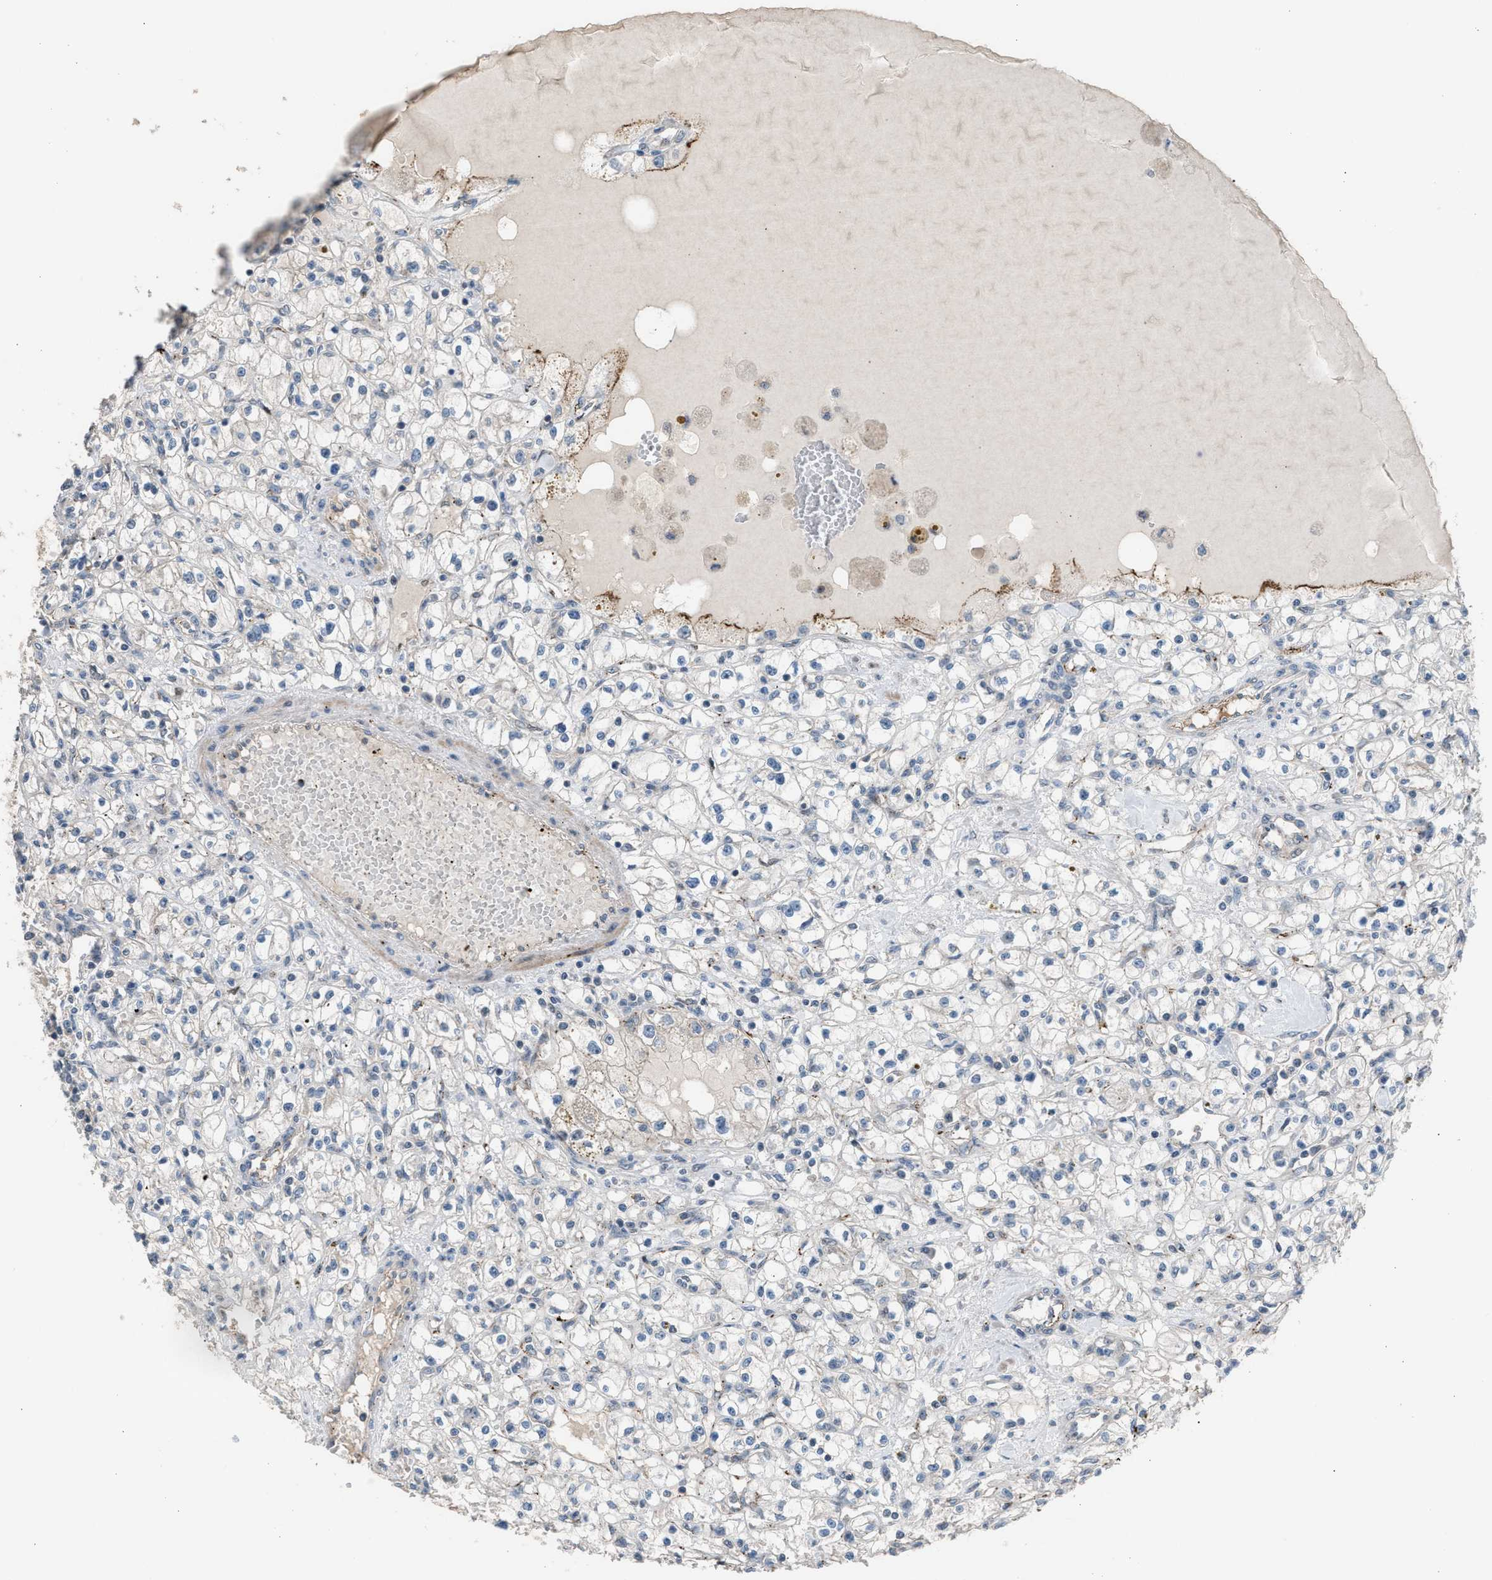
{"staining": {"intensity": "negative", "quantity": "none", "location": "none"}, "tissue": "renal cancer", "cell_type": "Tumor cells", "image_type": "cancer", "snomed": [{"axis": "morphology", "description": "Adenocarcinoma, NOS"}, {"axis": "topography", "description": "Kidney"}], "caption": "Tumor cells are negative for brown protein staining in renal cancer (adenocarcinoma).", "gene": "CRTC1", "patient": {"sex": "male", "age": 56}}